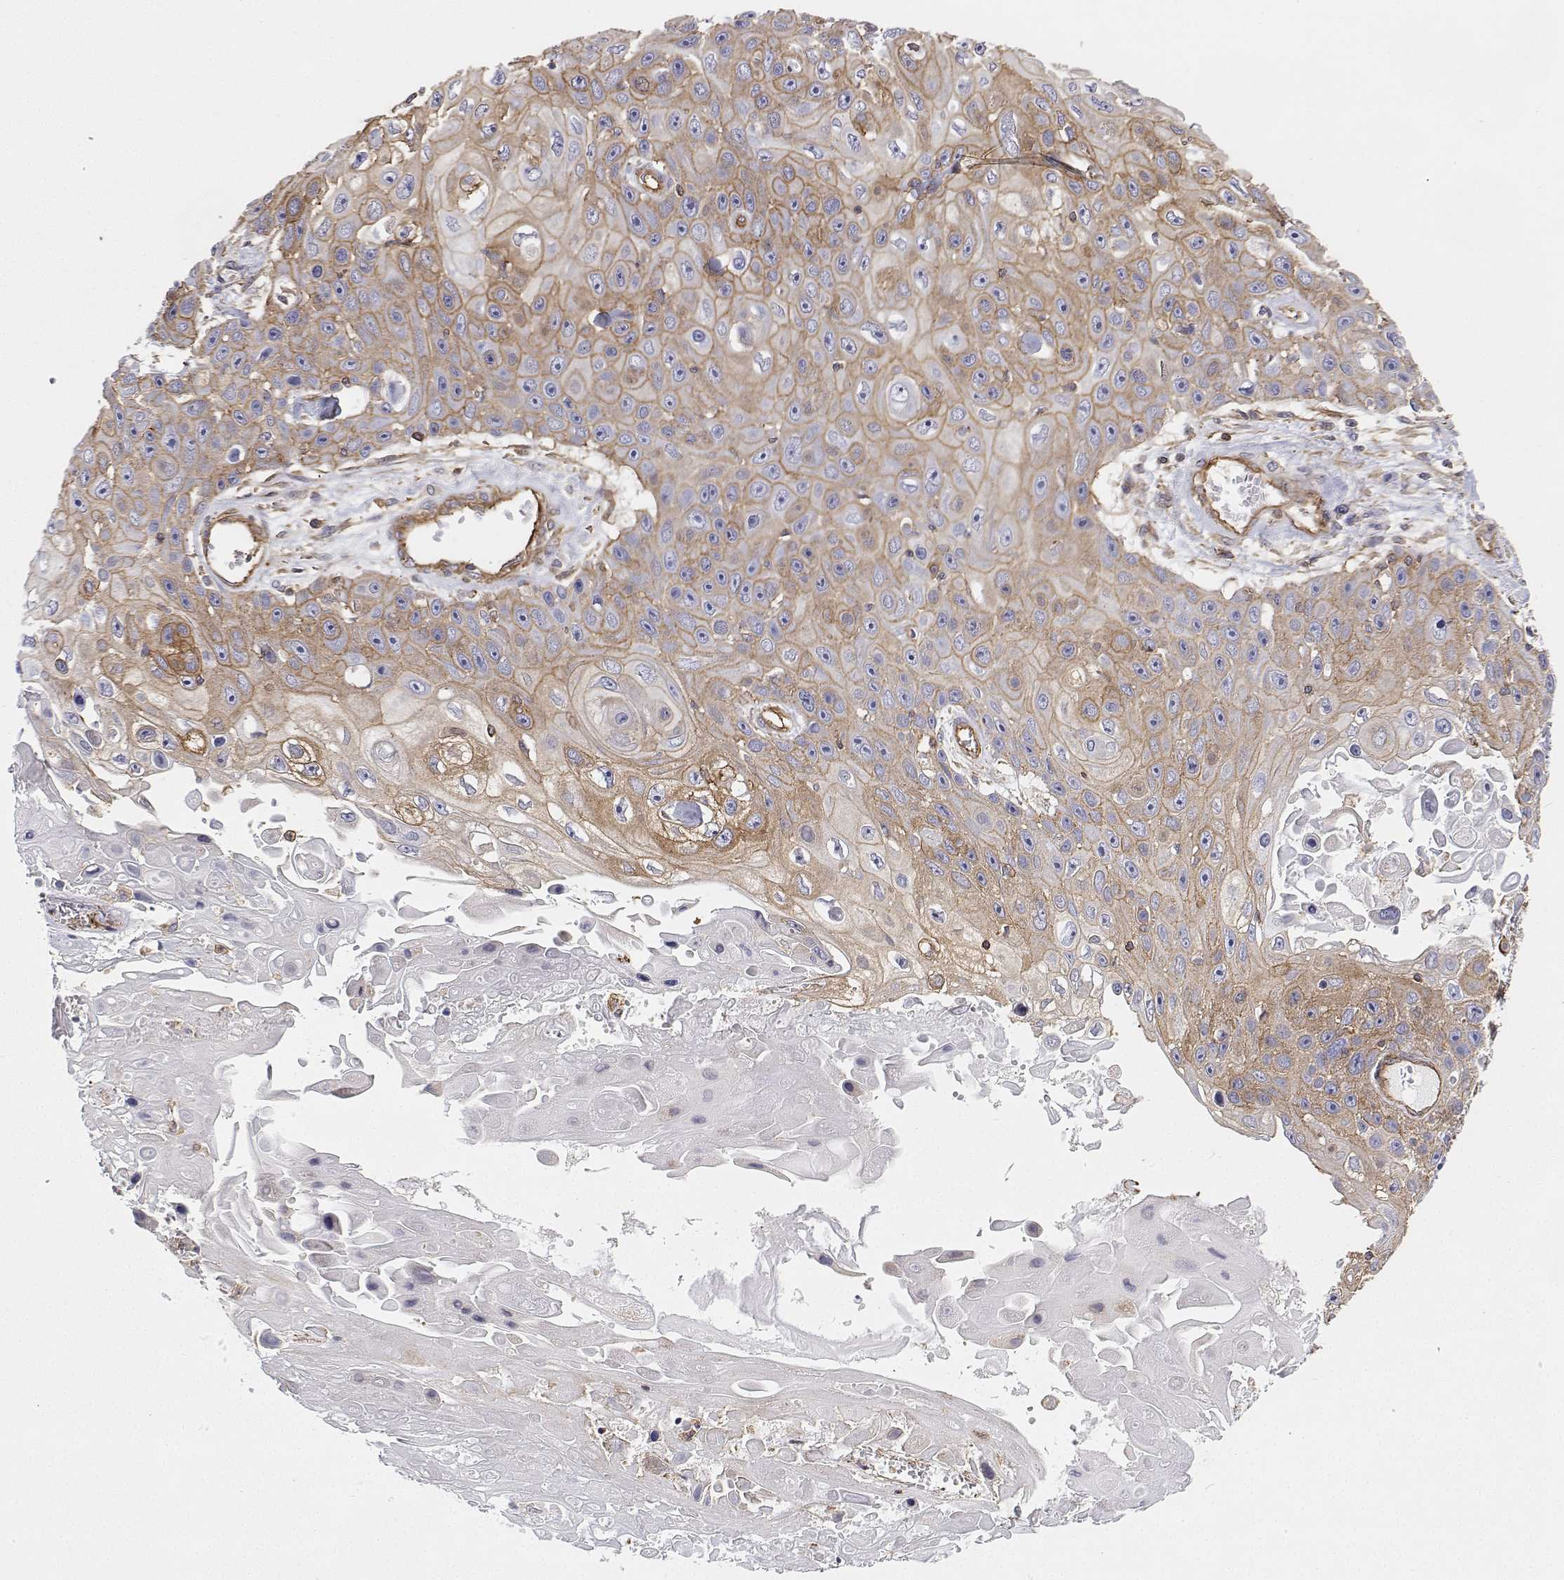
{"staining": {"intensity": "weak", "quantity": "25%-75%", "location": "cytoplasmic/membranous"}, "tissue": "skin cancer", "cell_type": "Tumor cells", "image_type": "cancer", "snomed": [{"axis": "morphology", "description": "Squamous cell carcinoma, NOS"}, {"axis": "topography", "description": "Skin"}], "caption": "An image of human skin cancer stained for a protein exhibits weak cytoplasmic/membranous brown staining in tumor cells.", "gene": "MYH9", "patient": {"sex": "male", "age": 82}}